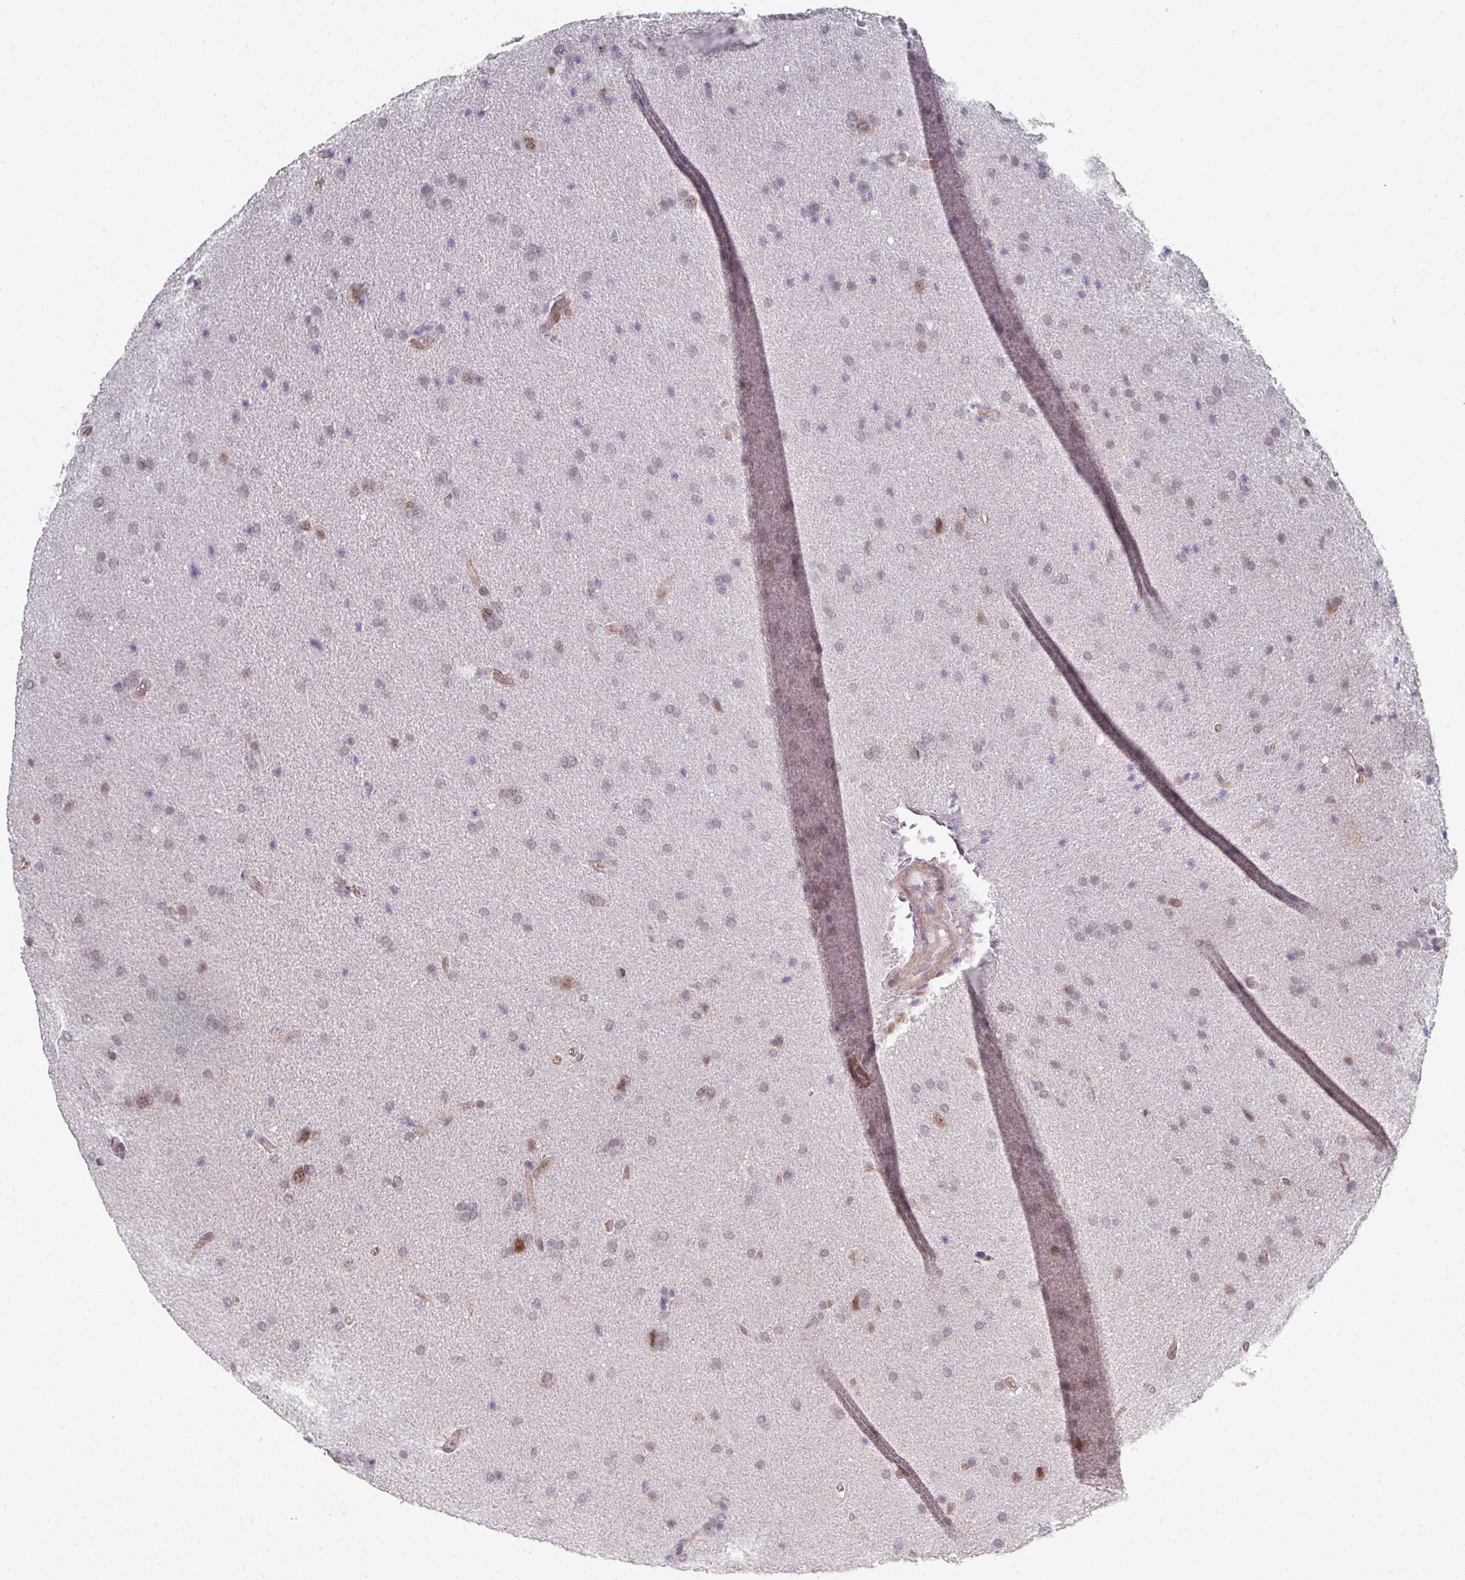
{"staining": {"intensity": "negative", "quantity": "none", "location": "none"}, "tissue": "glioma", "cell_type": "Tumor cells", "image_type": "cancer", "snomed": [{"axis": "morphology", "description": "Glioma, malignant, High grade"}, {"axis": "topography", "description": "Brain"}], "caption": "Human glioma stained for a protein using immunohistochemistry demonstrates no staining in tumor cells.", "gene": "TMCC1", "patient": {"sex": "male", "age": 56}}